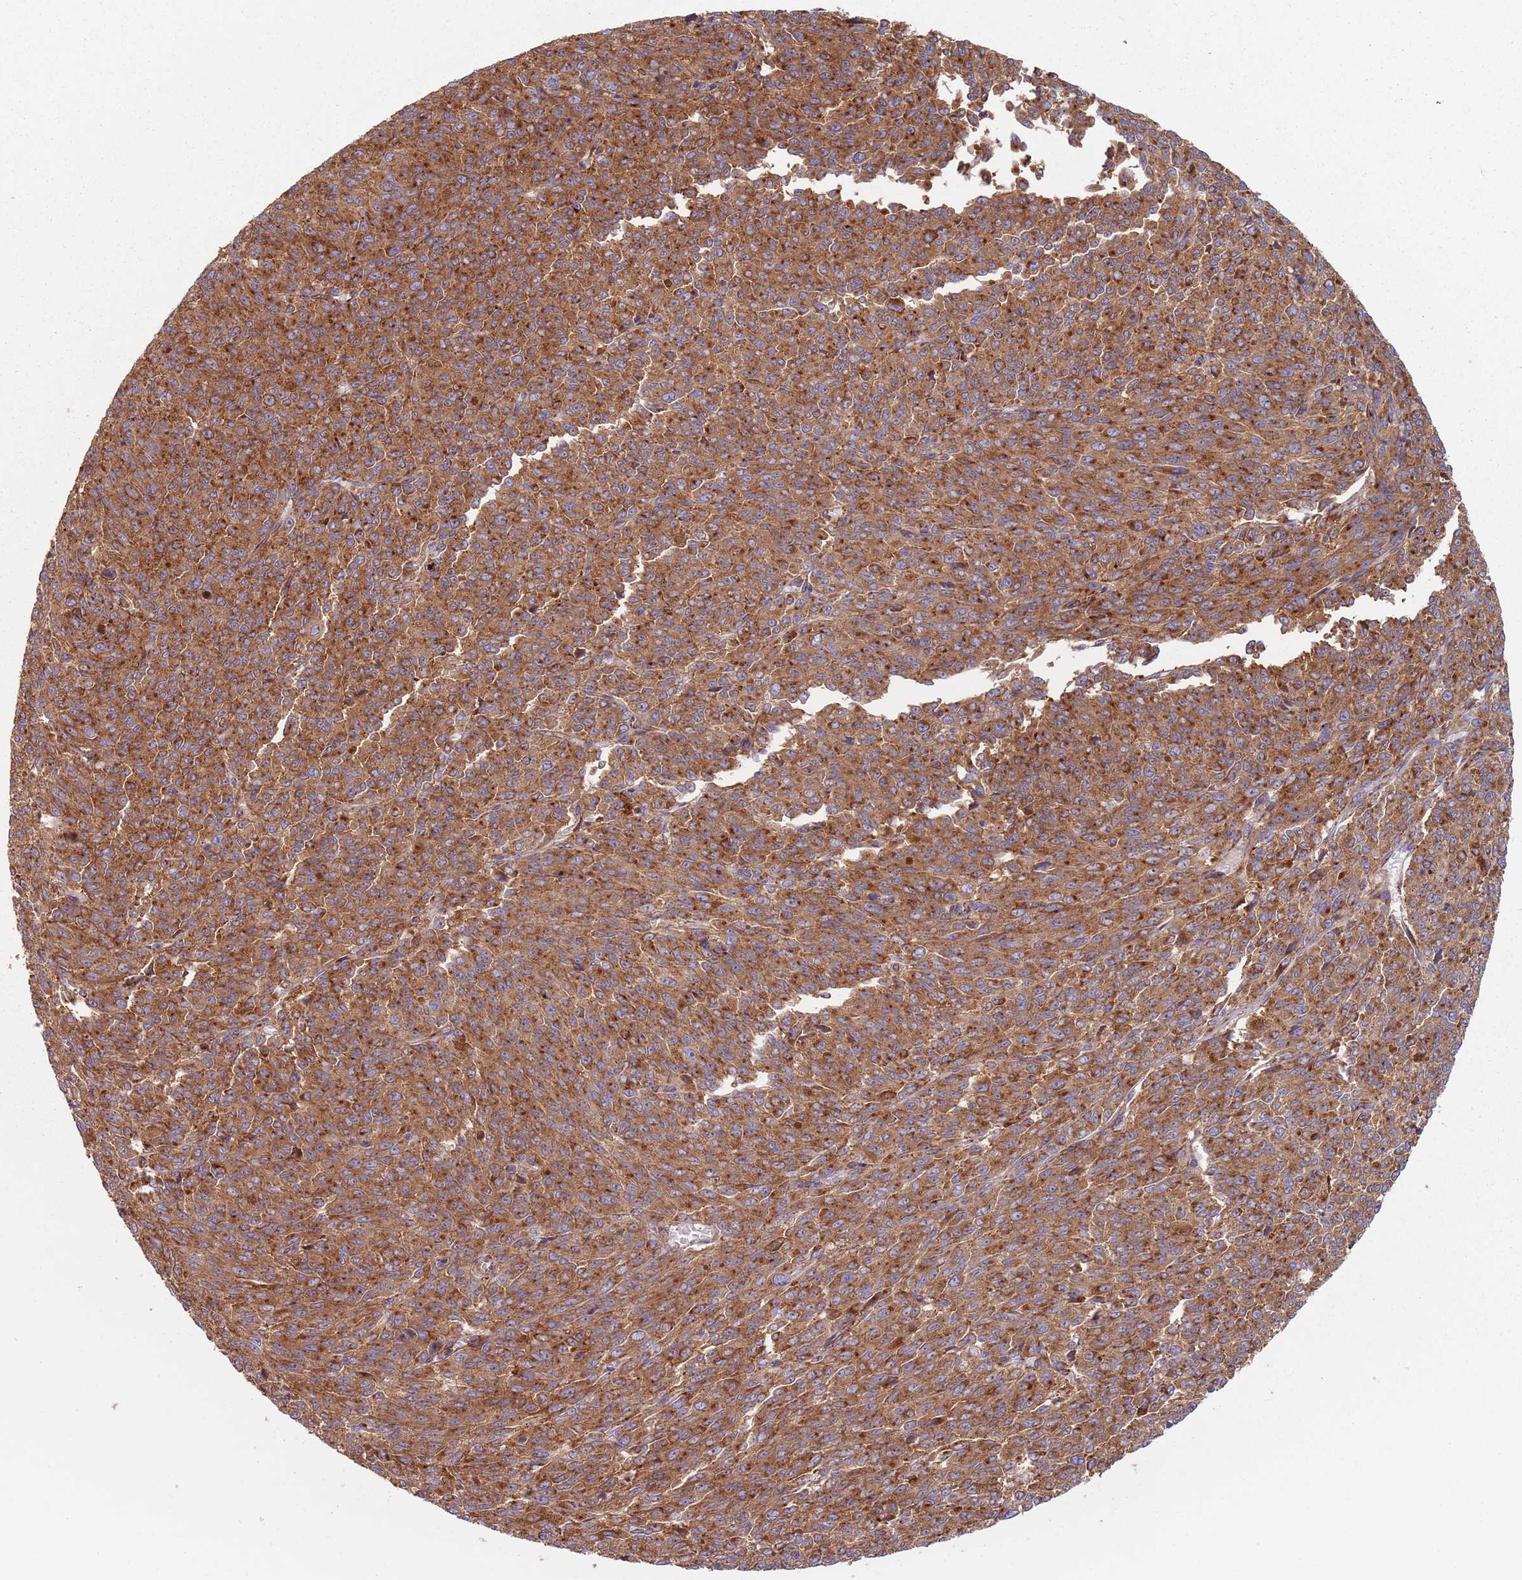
{"staining": {"intensity": "strong", "quantity": ">75%", "location": "cytoplasmic/membranous"}, "tissue": "melanoma", "cell_type": "Tumor cells", "image_type": "cancer", "snomed": [{"axis": "morphology", "description": "Malignant melanoma, NOS"}, {"axis": "topography", "description": "Skin"}], "caption": "IHC histopathology image of neoplastic tissue: malignant melanoma stained using immunohistochemistry shows high levels of strong protein expression localized specifically in the cytoplasmic/membranous of tumor cells, appearing as a cytoplasmic/membranous brown color.", "gene": "TPD52L2", "patient": {"sex": "female", "age": 52}}